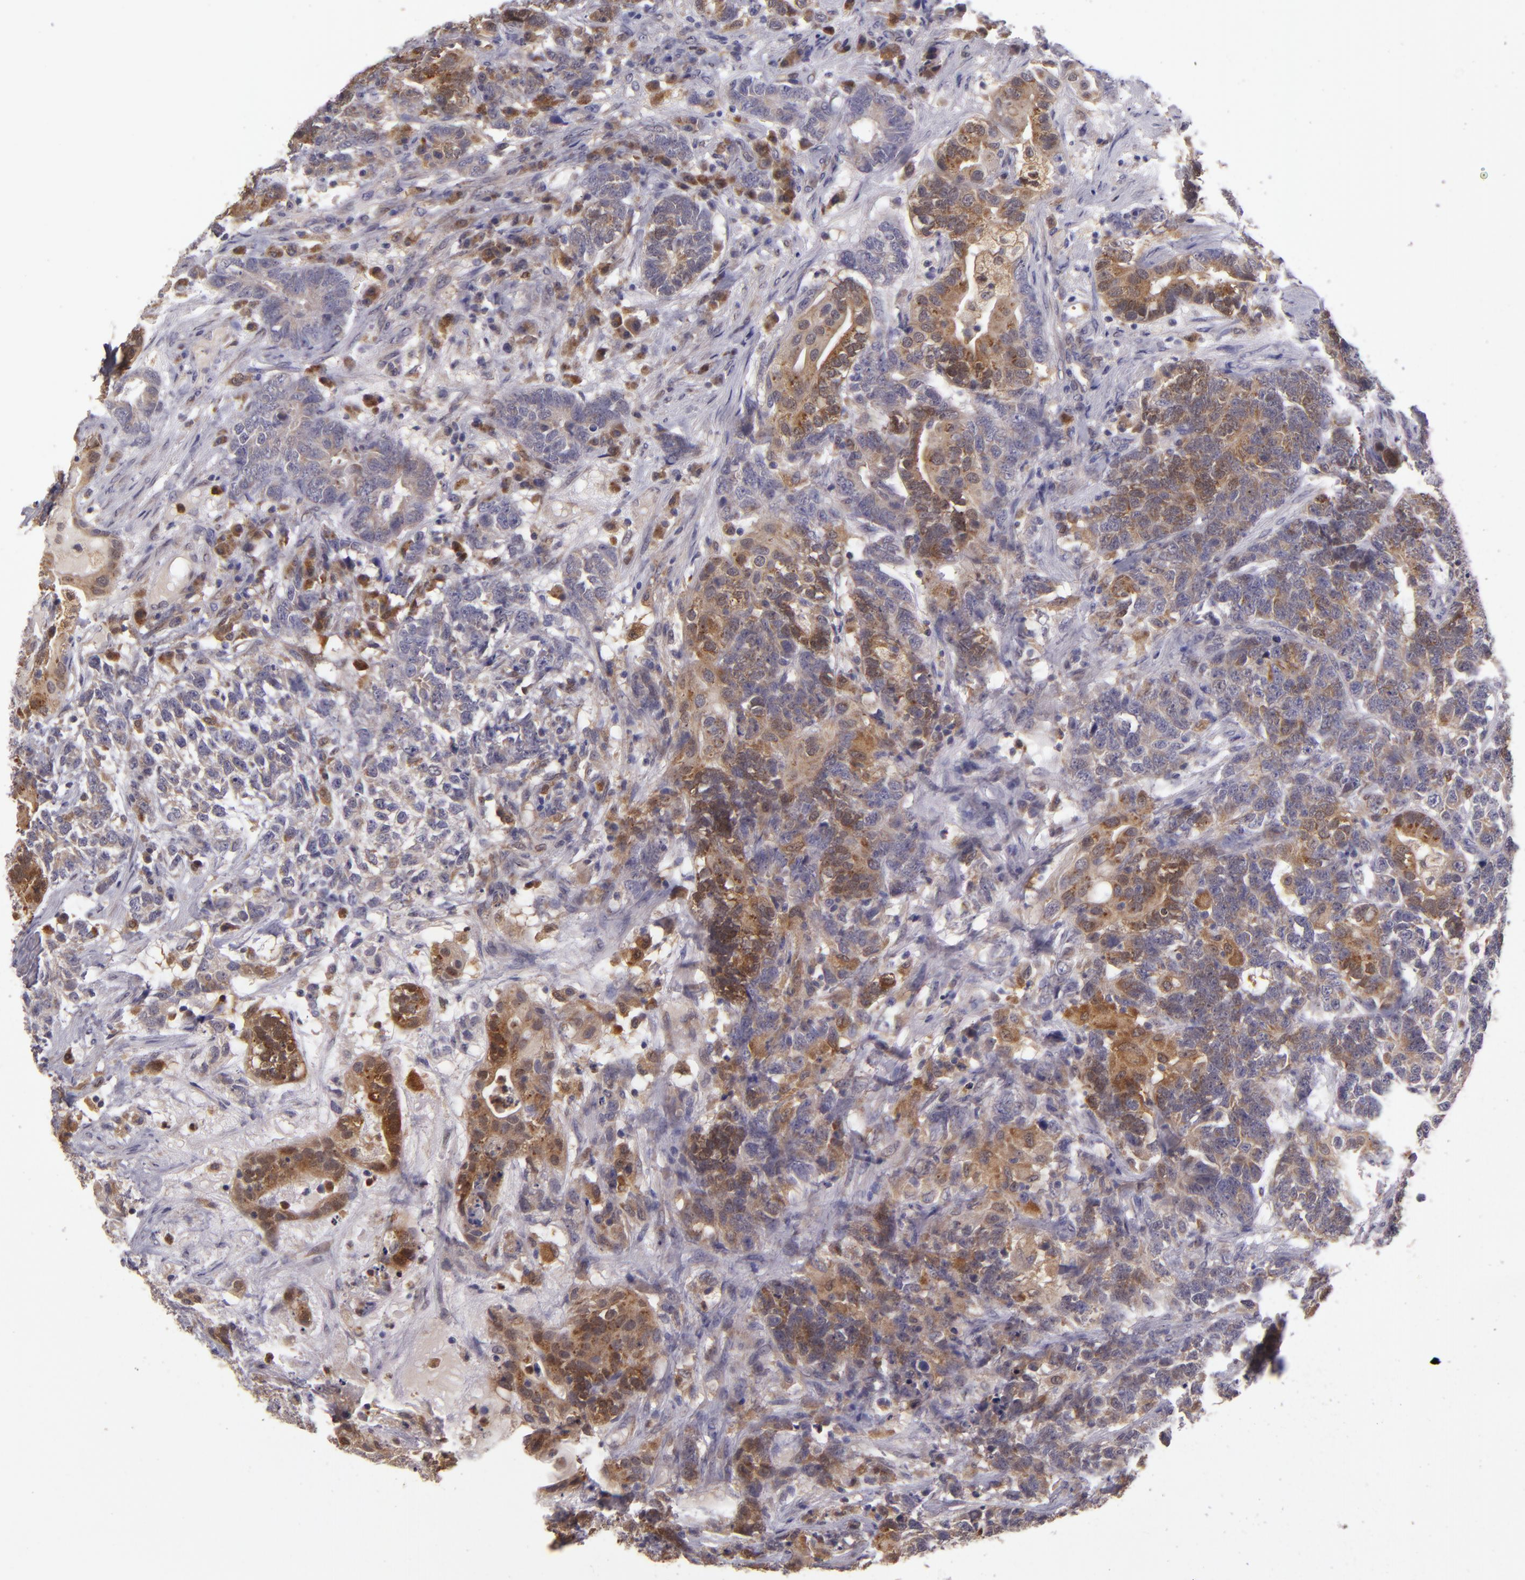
{"staining": {"intensity": "moderate", "quantity": "25%-75%", "location": "cytoplasmic/membranous"}, "tissue": "testis cancer", "cell_type": "Tumor cells", "image_type": "cancer", "snomed": [{"axis": "morphology", "description": "Carcinoma, Embryonal, NOS"}, {"axis": "topography", "description": "Testis"}], "caption": "This histopathology image shows testis cancer stained with immunohistochemistry to label a protein in brown. The cytoplasmic/membranous of tumor cells show moderate positivity for the protein. Nuclei are counter-stained blue.", "gene": "FHIT", "patient": {"sex": "male", "age": 26}}